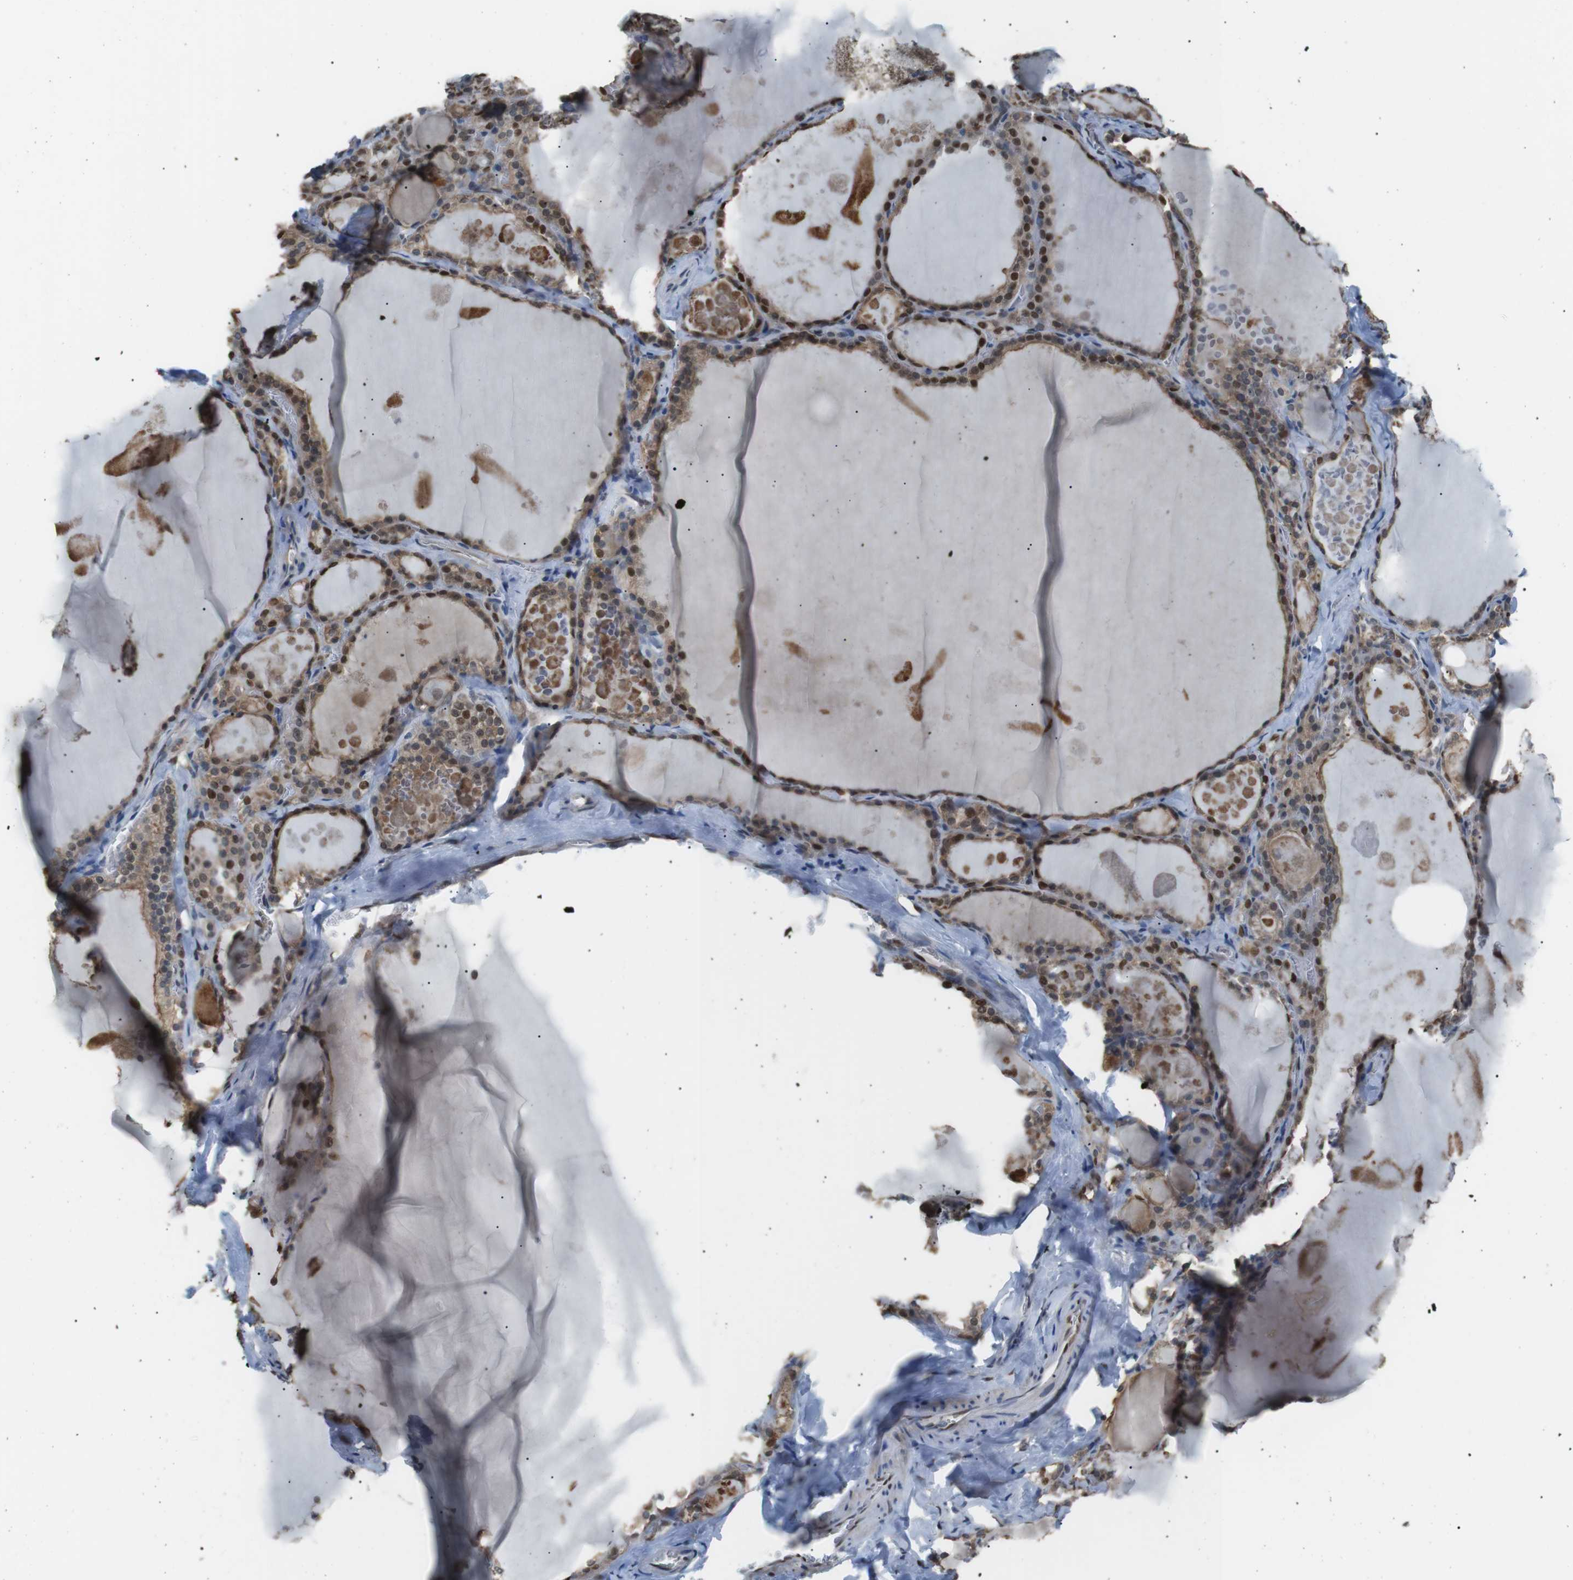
{"staining": {"intensity": "strong", "quantity": ">75%", "location": "nuclear"}, "tissue": "thyroid gland", "cell_type": "Glandular cells", "image_type": "normal", "snomed": [{"axis": "morphology", "description": "Normal tissue, NOS"}, {"axis": "topography", "description": "Thyroid gland"}], "caption": "Immunohistochemical staining of unremarkable thyroid gland reveals strong nuclear protein staining in about >75% of glandular cells.", "gene": "SRPK2", "patient": {"sex": "male", "age": 56}}